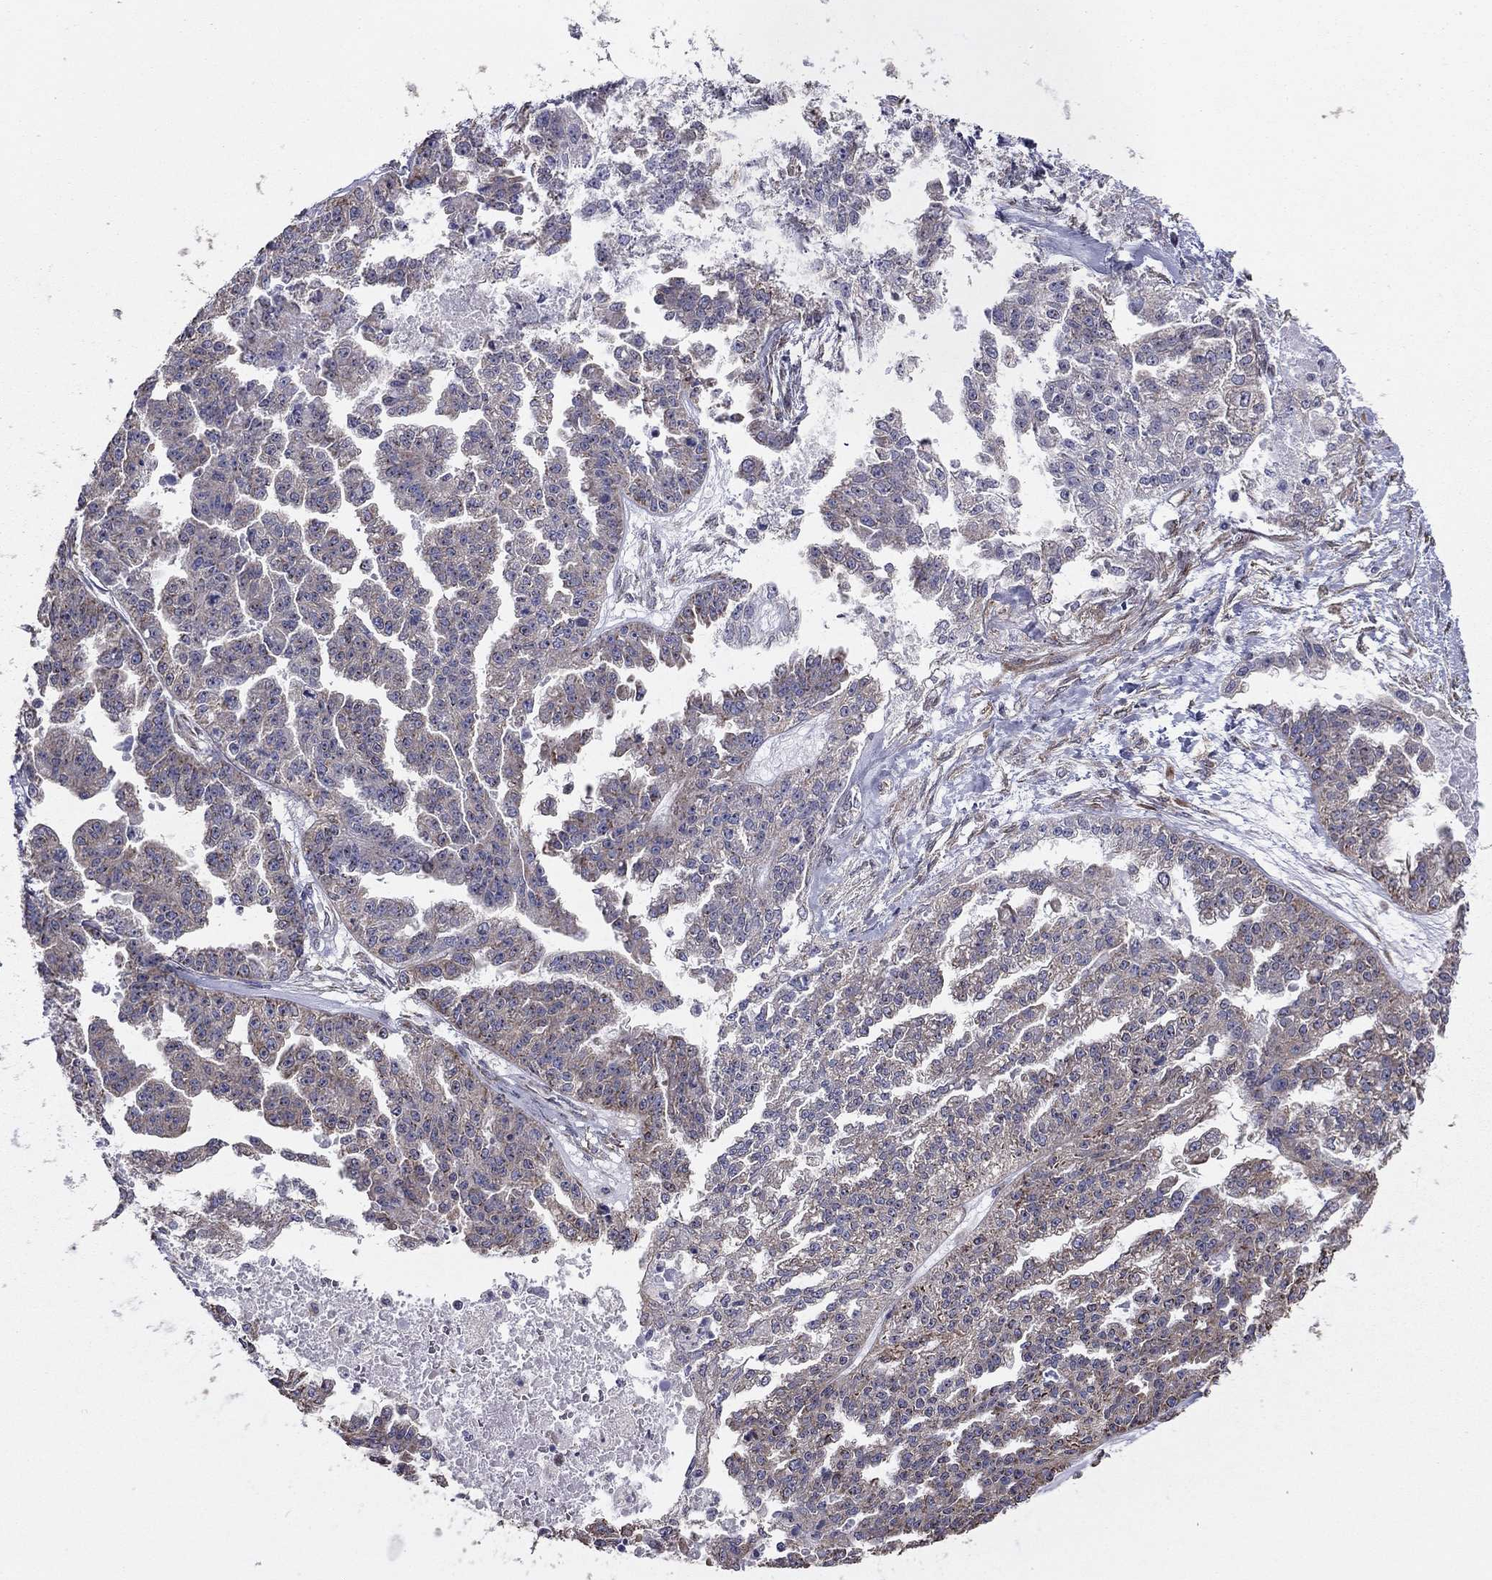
{"staining": {"intensity": "negative", "quantity": "none", "location": "none"}, "tissue": "ovarian cancer", "cell_type": "Tumor cells", "image_type": "cancer", "snomed": [{"axis": "morphology", "description": "Cystadenocarcinoma, serous, NOS"}, {"axis": "topography", "description": "Ovary"}], "caption": "Protein analysis of ovarian serous cystadenocarcinoma displays no significant positivity in tumor cells.", "gene": "NKIRAS1", "patient": {"sex": "female", "age": 58}}